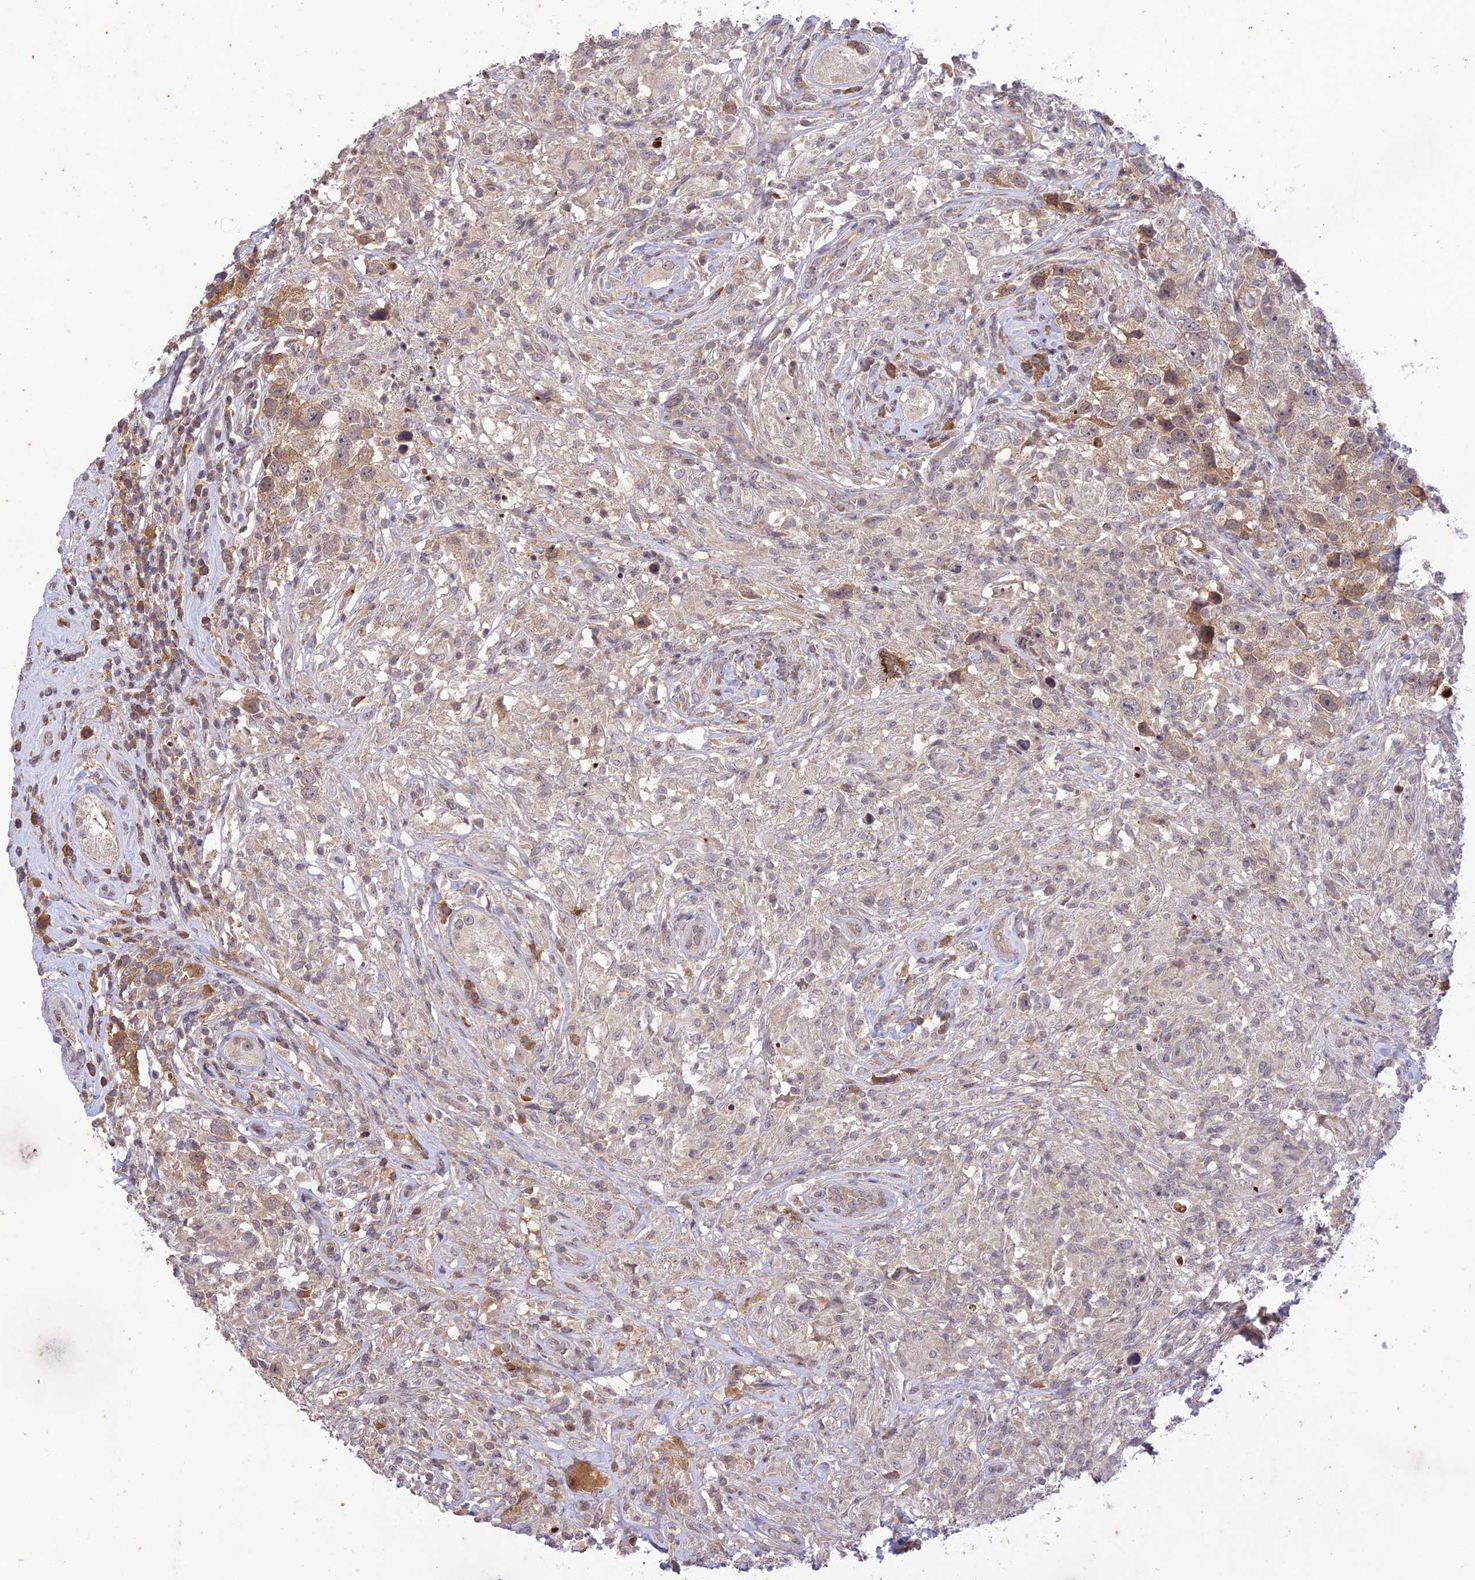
{"staining": {"intensity": "moderate", "quantity": "<25%", "location": "cytoplasmic/membranous"}, "tissue": "testis cancer", "cell_type": "Tumor cells", "image_type": "cancer", "snomed": [{"axis": "morphology", "description": "Seminoma, NOS"}, {"axis": "topography", "description": "Testis"}], "caption": "Testis seminoma was stained to show a protein in brown. There is low levels of moderate cytoplasmic/membranous positivity in approximately <25% of tumor cells. Ihc stains the protein in brown and the nuclei are stained blue.", "gene": "TEKT1", "patient": {"sex": "male", "age": 49}}